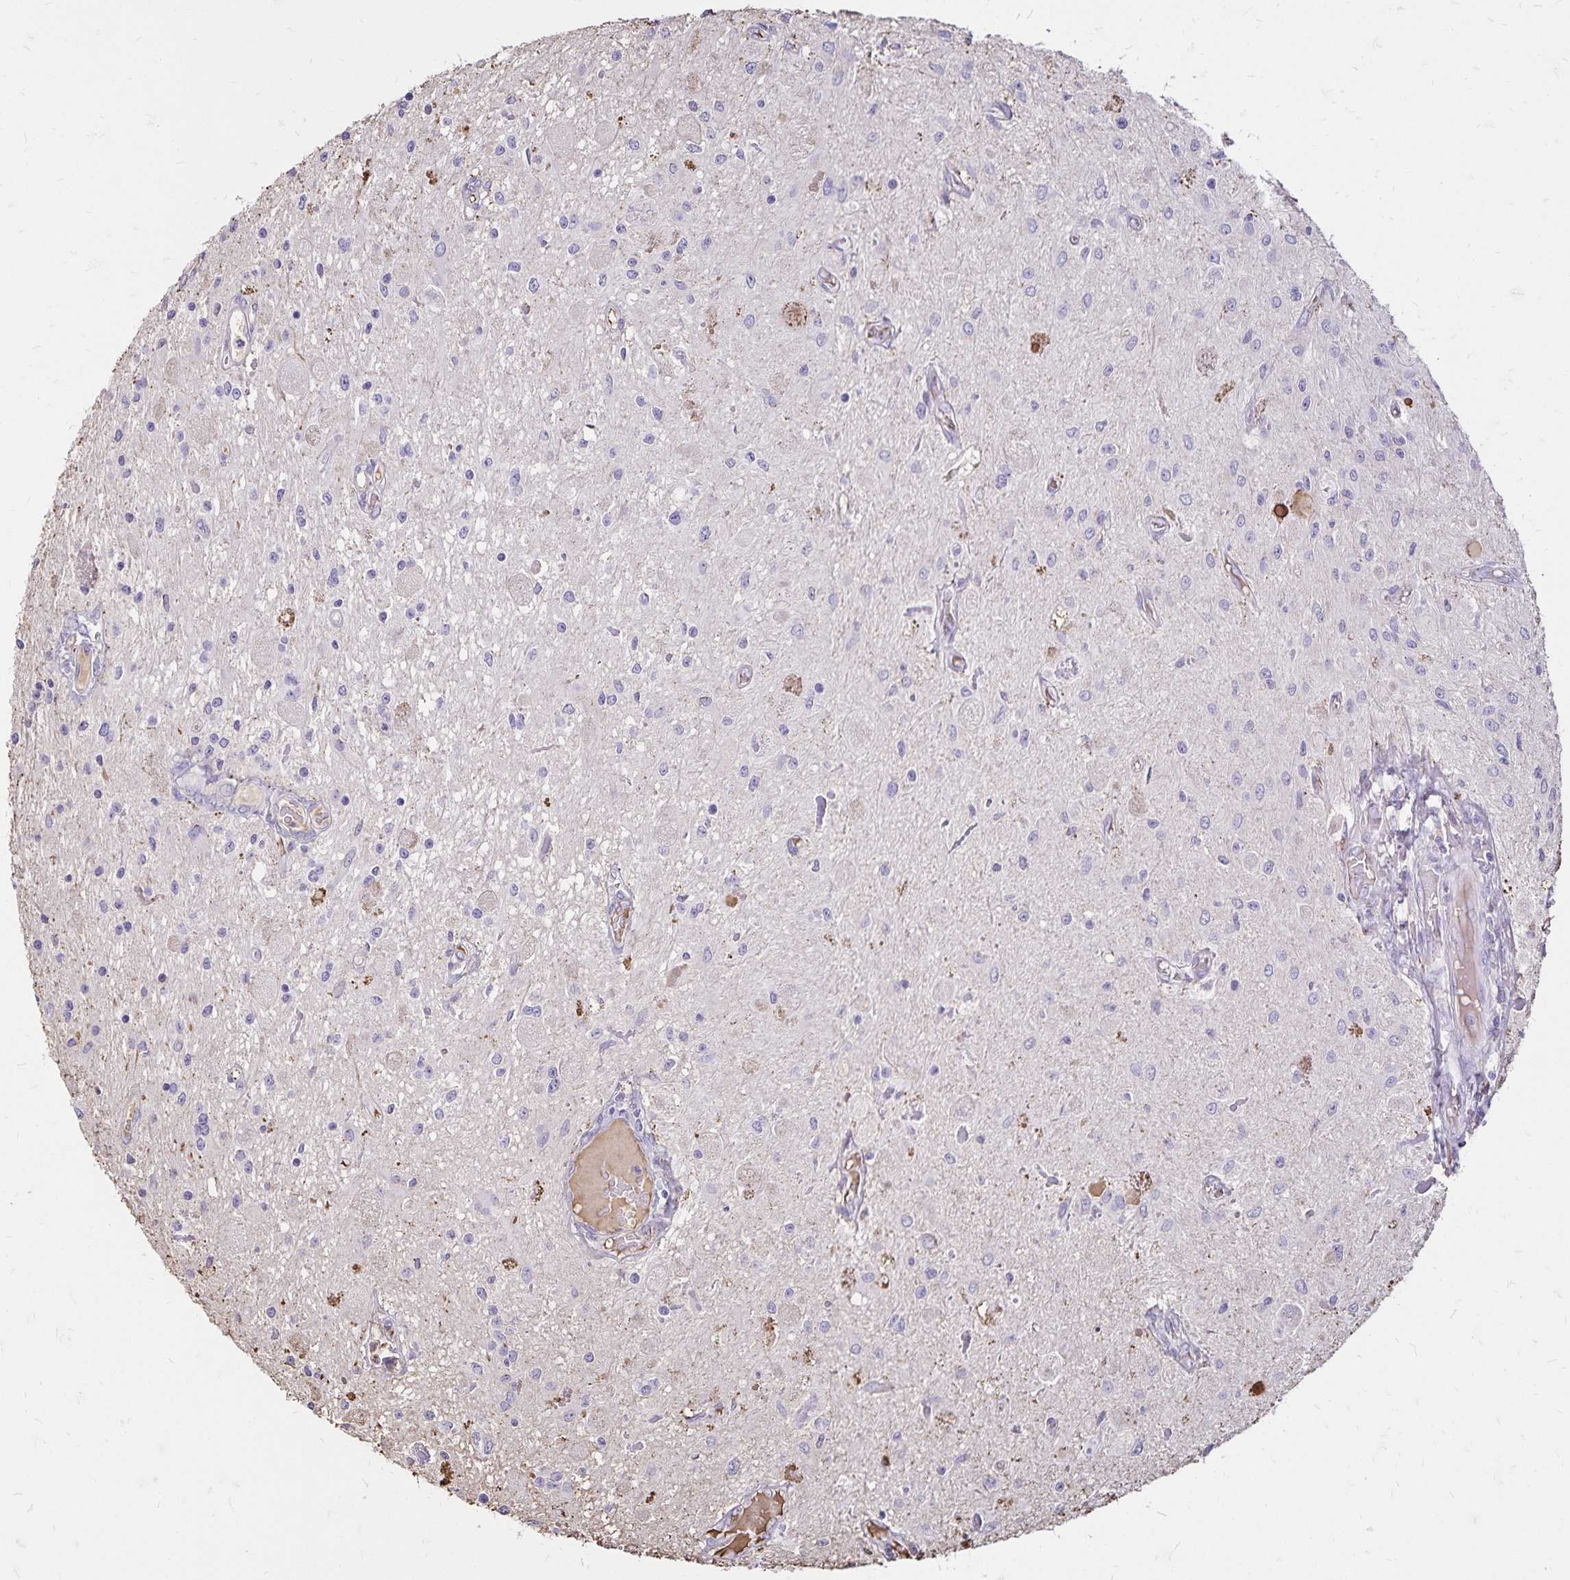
{"staining": {"intensity": "negative", "quantity": "none", "location": "none"}, "tissue": "glioma", "cell_type": "Tumor cells", "image_type": "cancer", "snomed": [{"axis": "morphology", "description": "Glioma, malignant, Low grade"}, {"axis": "topography", "description": "Cerebellum"}], "caption": "Immunohistochemical staining of human glioma displays no significant positivity in tumor cells.", "gene": "KISS1", "patient": {"sex": "female", "age": 14}}